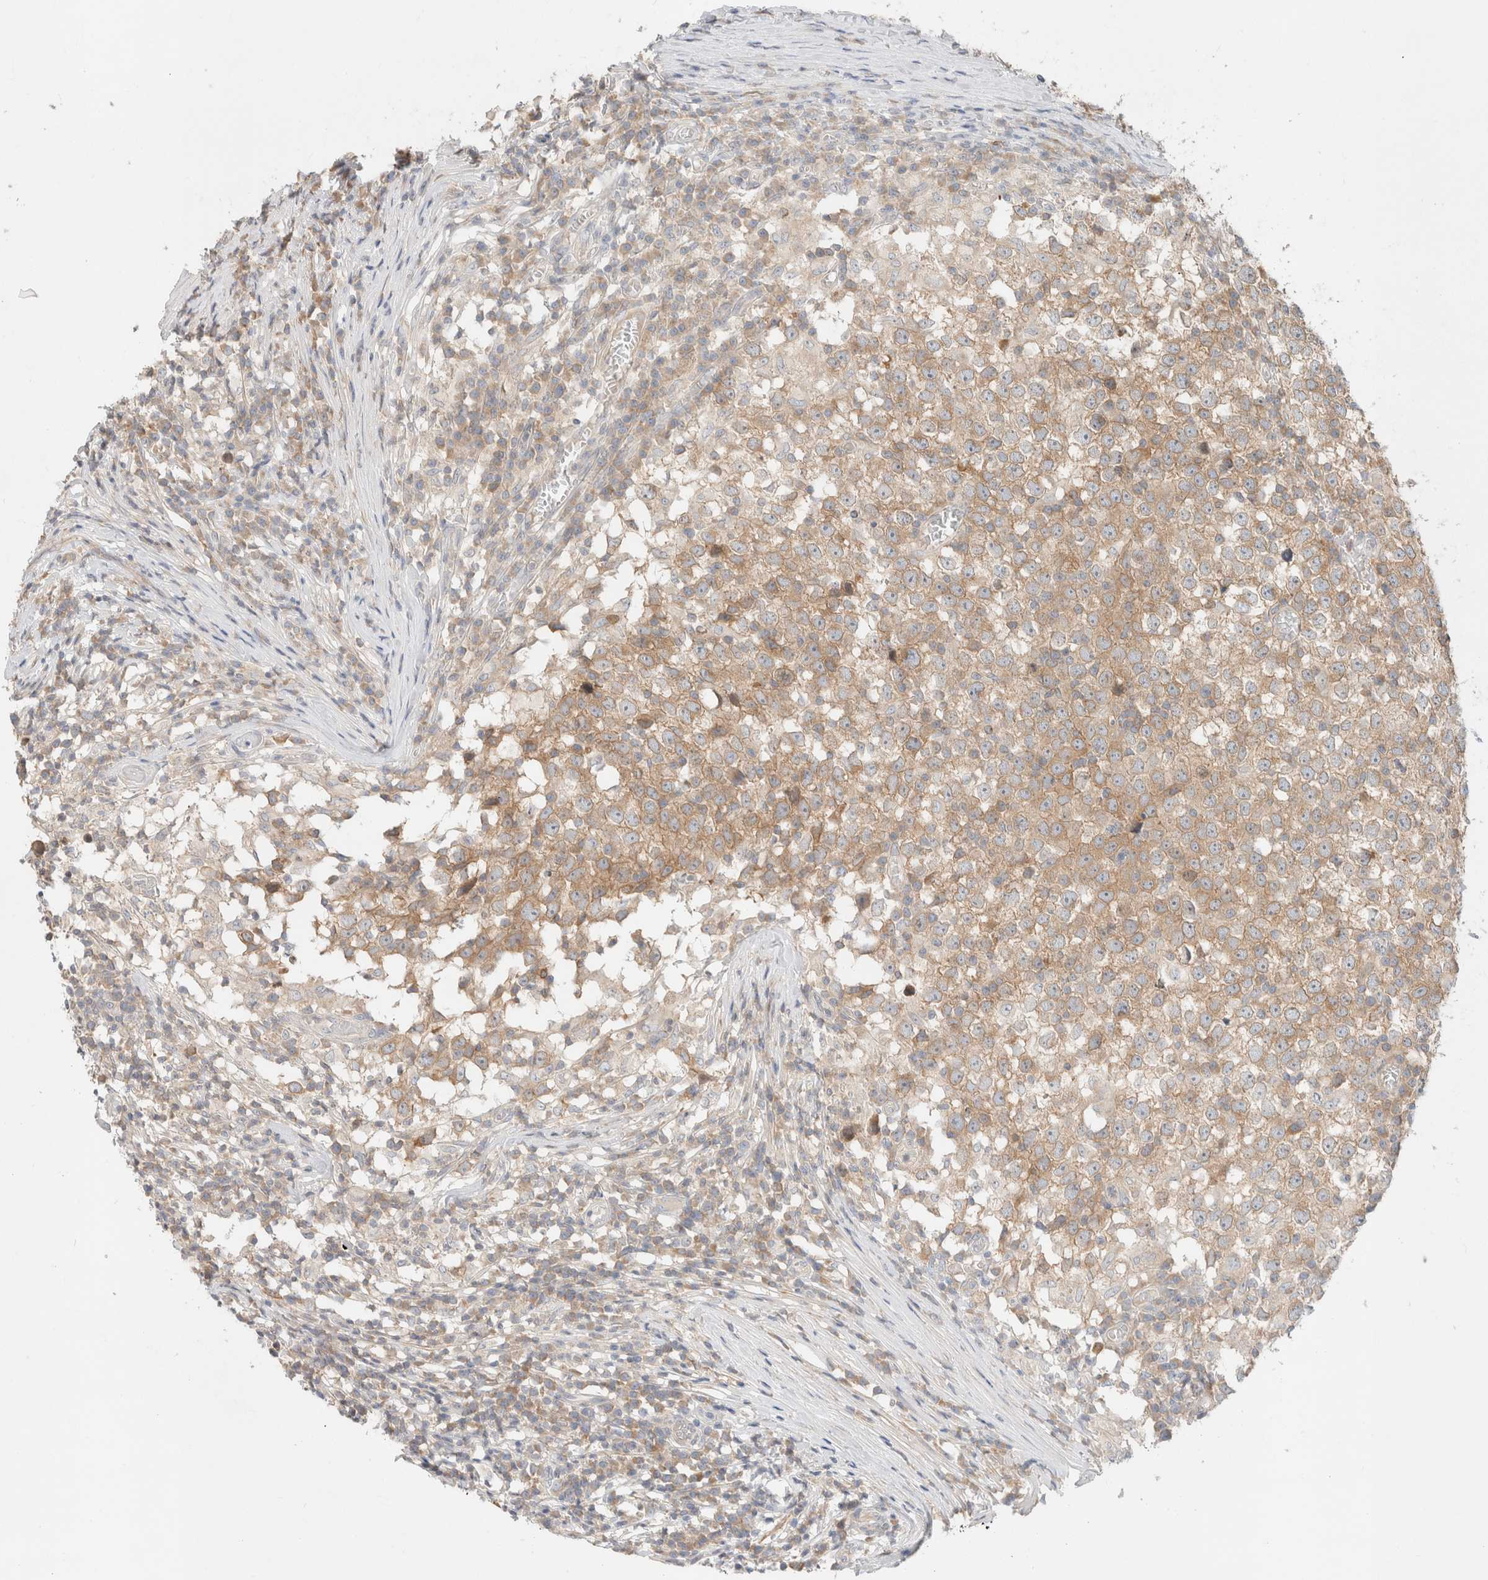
{"staining": {"intensity": "weak", "quantity": ">75%", "location": "cytoplasmic/membranous"}, "tissue": "testis cancer", "cell_type": "Tumor cells", "image_type": "cancer", "snomed": [{"axis": "morphology", "description": "Seminoma, NOS"}, {"axis": "topography", "description": "Testis"}], "caption": "Immunohistochemistry (DAB (3,3'-diaminobenzidine)) staining of seminoma (testis) demonstrates weak cytoplasmic/membranous protein staining in about >75% of tumor cells.", "gene": "MARK3", "patient": {"sex": "male", "age": 65}}